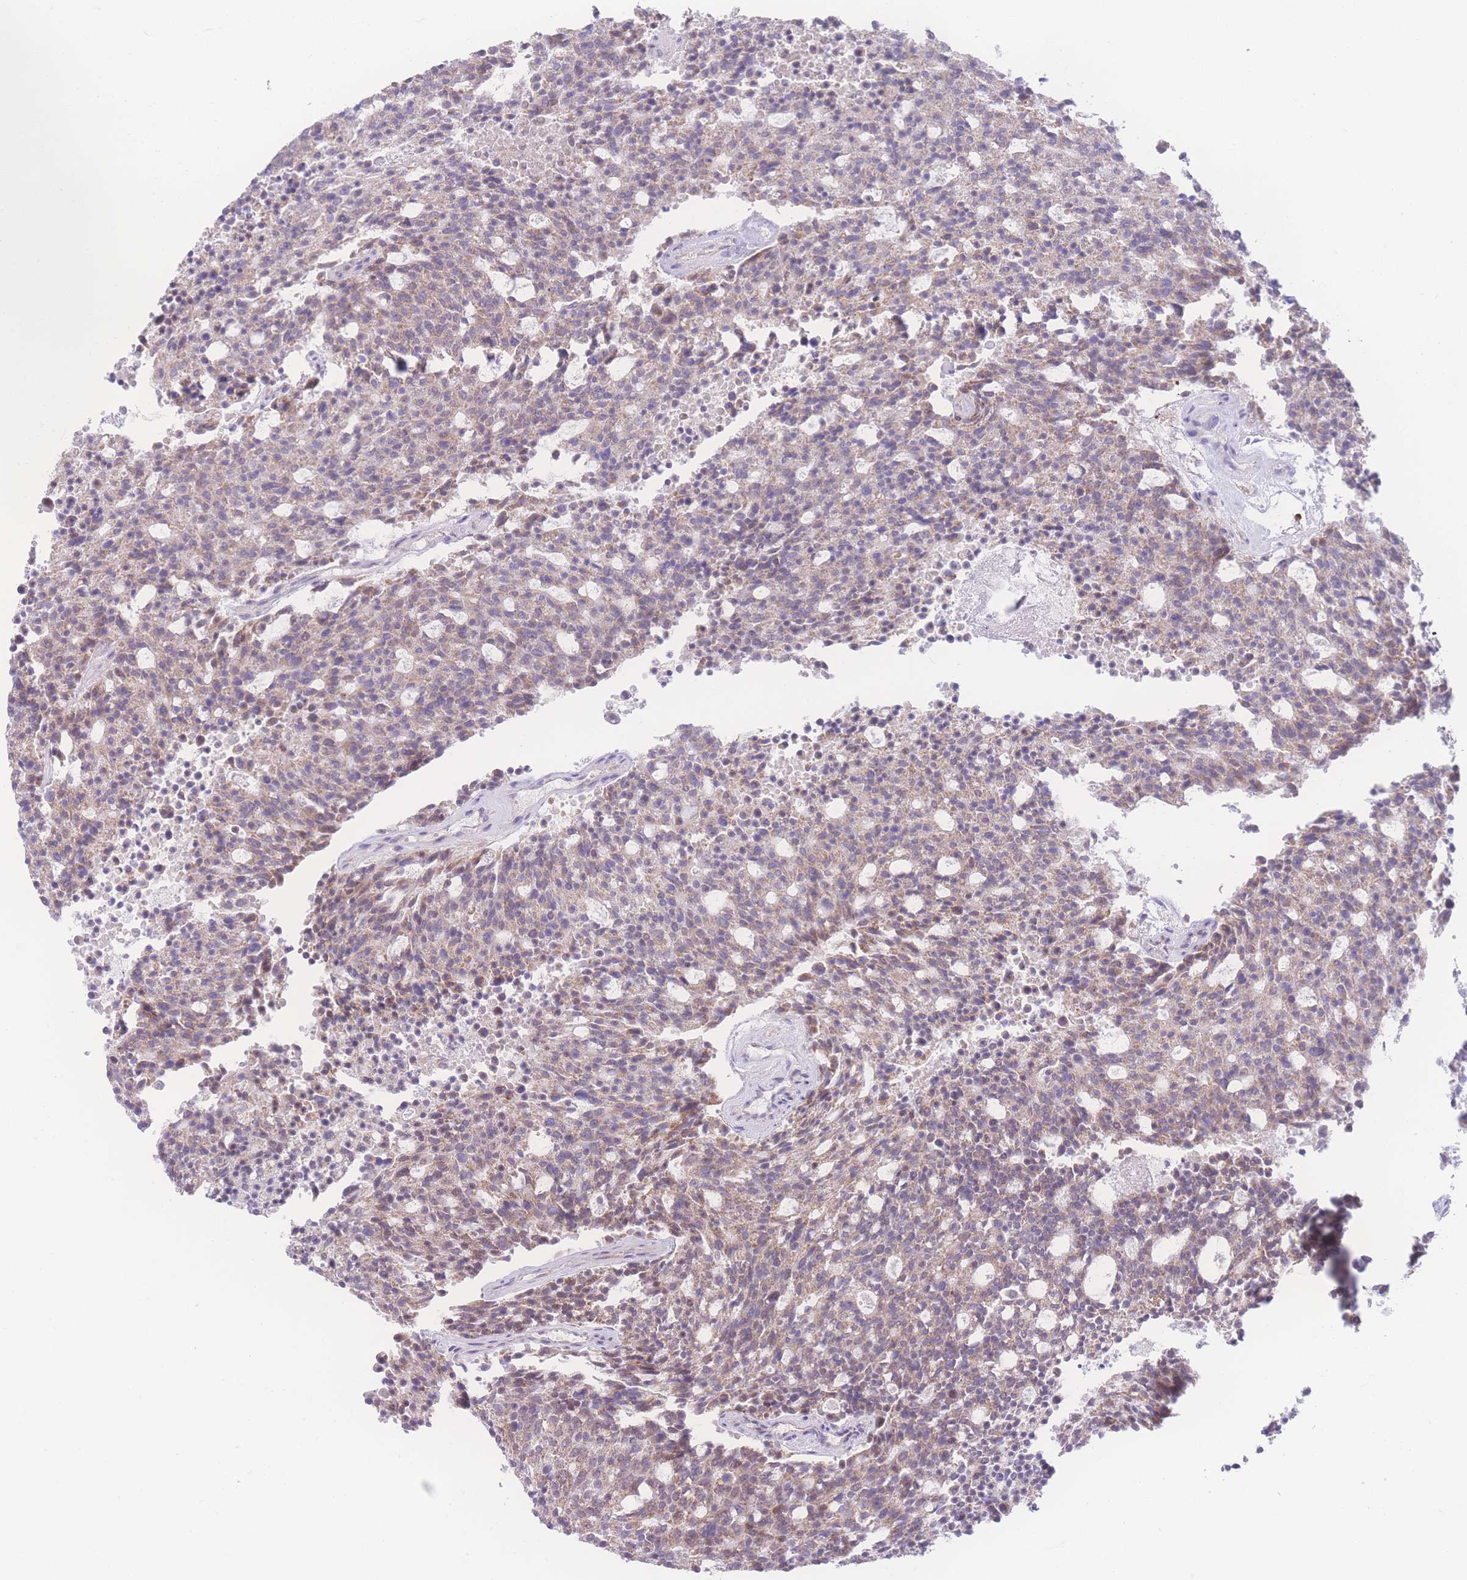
{"staining": {"intensity": "weak", "quantity": "25%-75%", "location": "cytoplasmic/membranous"}, "tissue": "carcinoid", "cell_type": "Tumor cells", "image_type": "cancer", "snomed": [{"axis": "morphology", "description": "Carcinoid, malignant, NOS"}, {"axis": "topography", "description": "Pancreas"}], "caption": "Brown immunohistochemical staining in carcinoid (malignant) demonstrates weak cytoplasmic/membranous staining in about 25%-75% of tumor cells.", "gene": "NBEAL1", "patient": {"sex": "female", "age": 54}}